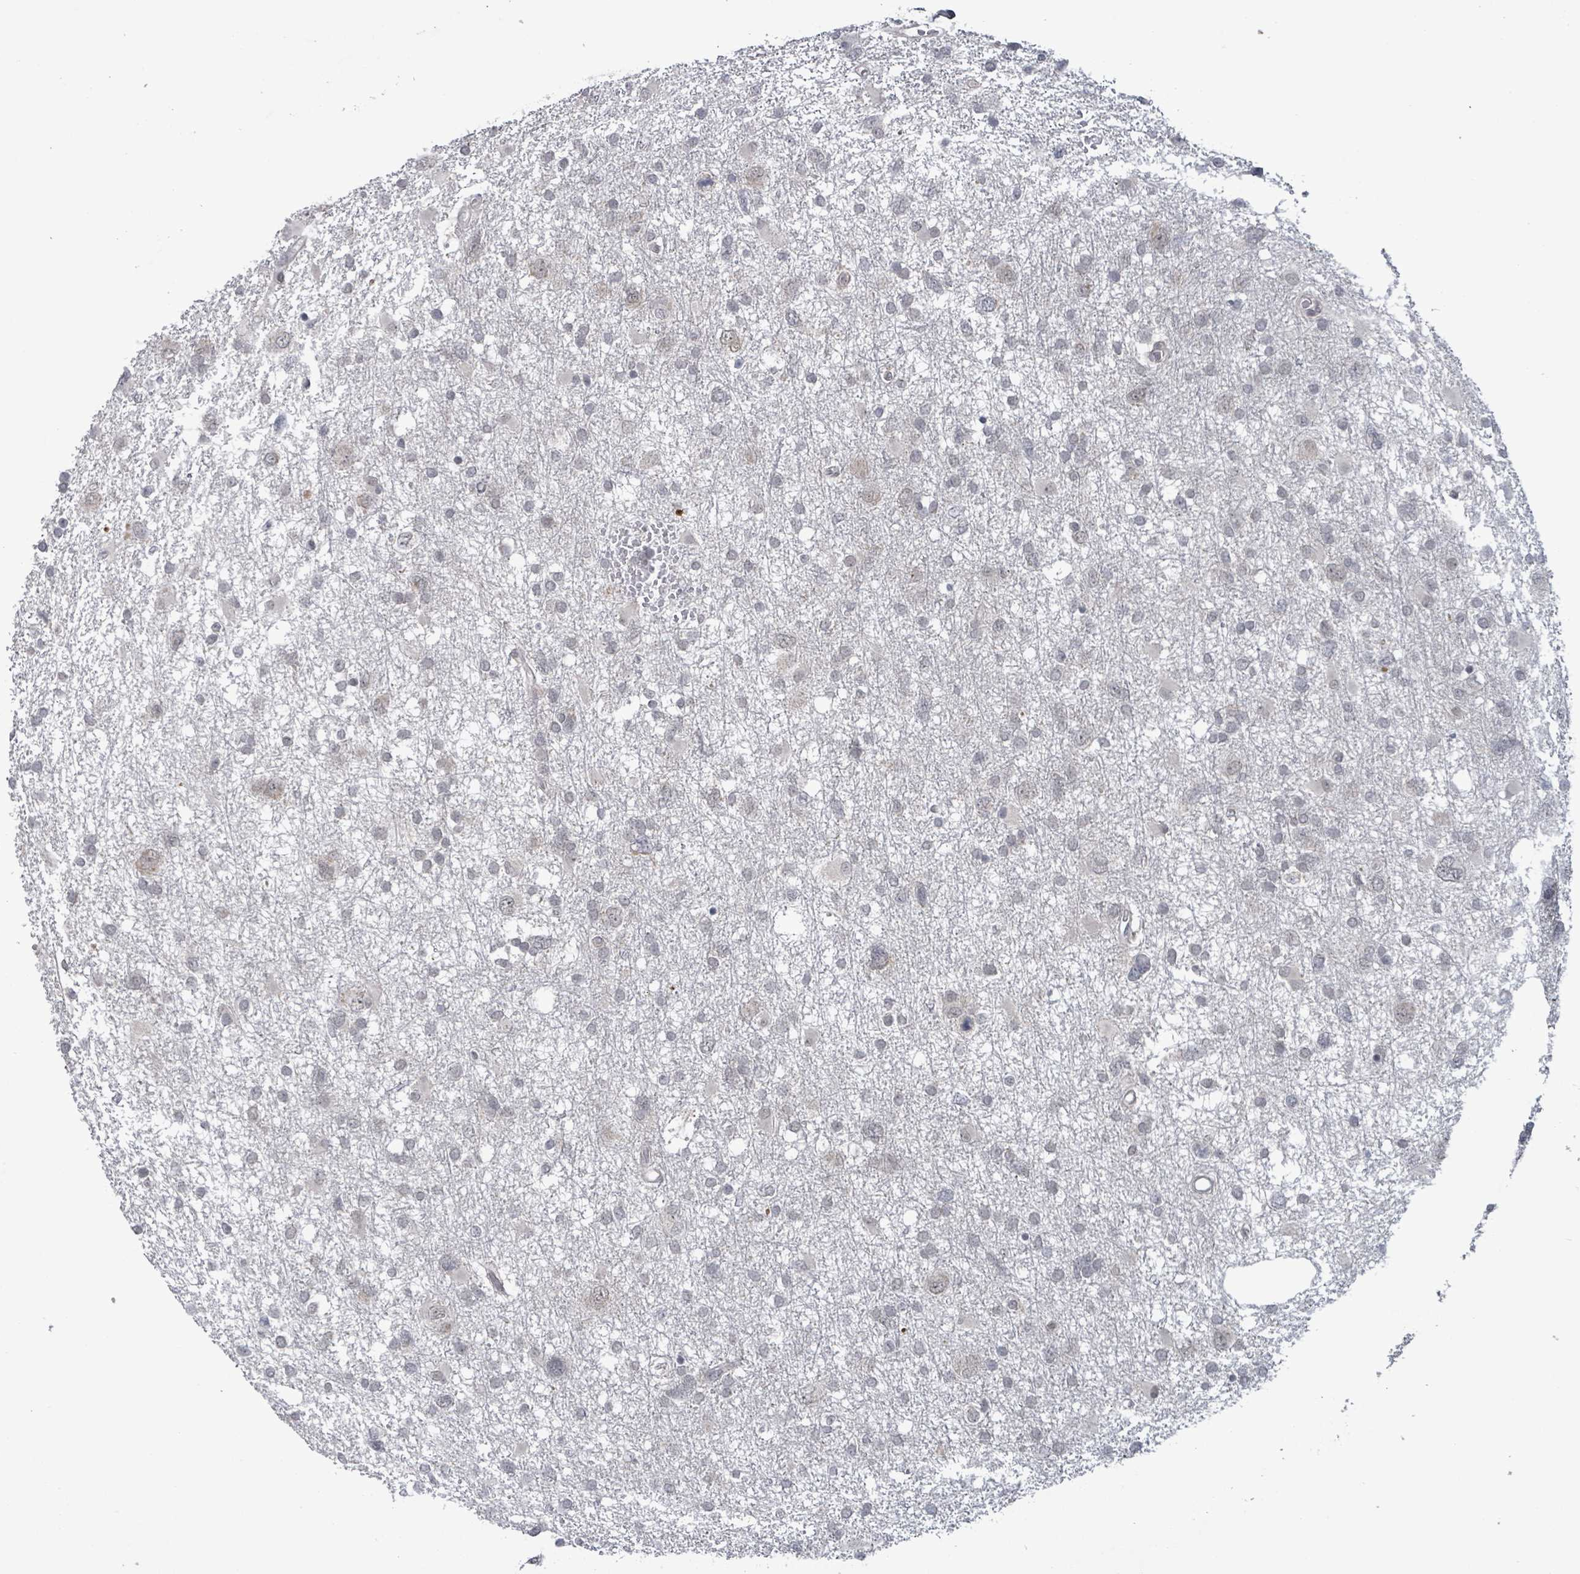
{"staining": {"intensity": "negative", "quantity": "none", "location": "none"}, "tissue": "glioma", "cell_type": "Tumor cells", "image_type": "cancer", "snomed": [{"axis": "morphology", "description": "Glioma, malignant, High grade"}, {"axis": "topography", "description": "Brain"}], "caption": "There is no significant staining in tumor cells of glioma.", "gene": "AMMECR1", "patient": {"sex": "male", "age": 61}}